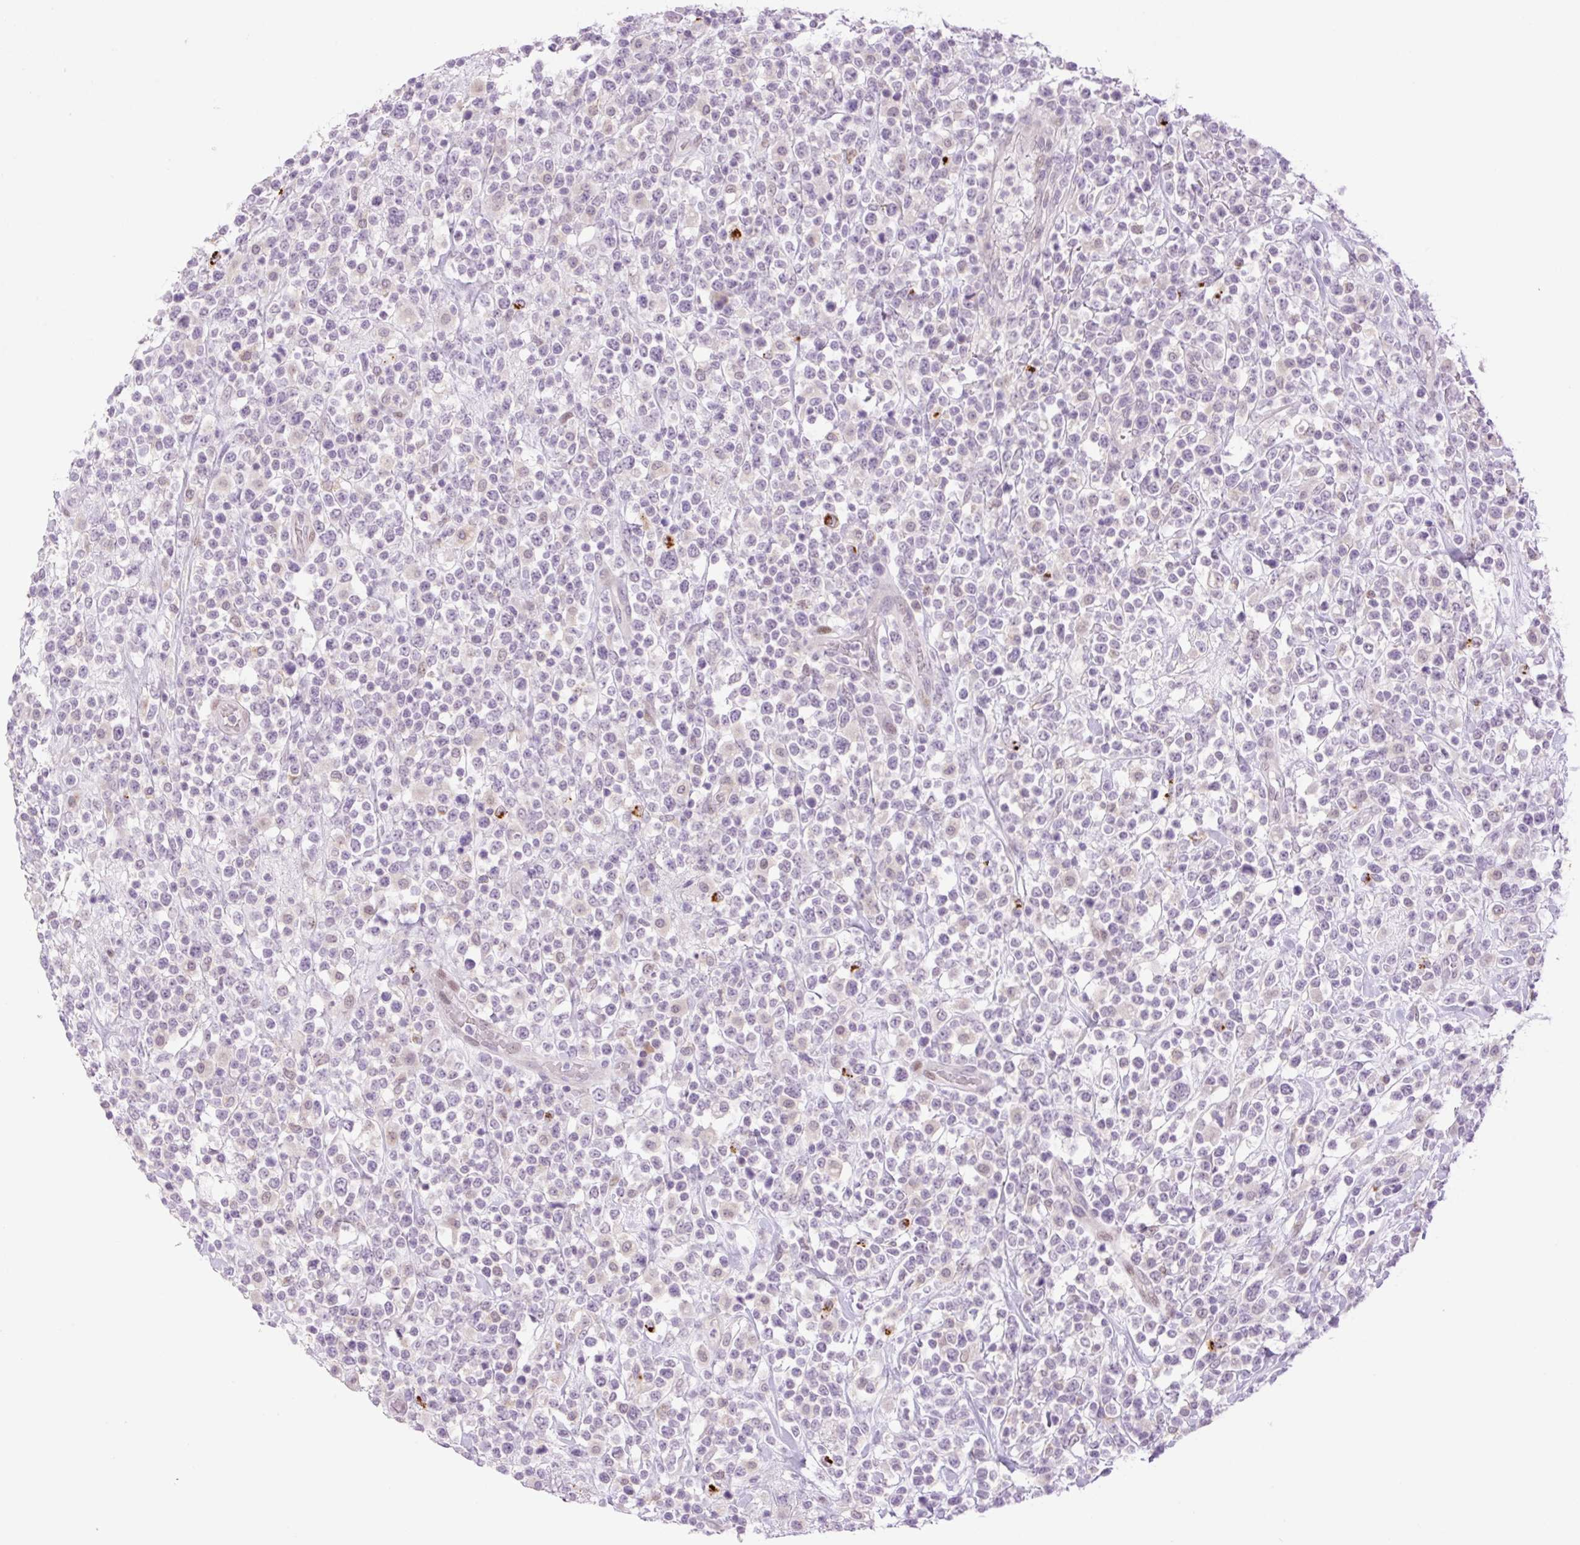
{"staining": {"intensity": "negative", "quantity": "none", "location": "none"}, "tissue": "lymphoma", "cell_type": "Tumor cells", "image_type": "cancer", "snomed": [{"axis": "morphology", "description": "Malignant lymphoma, non-Hodgkin's type, High grade"}, {"axis": "topography", "description": "Colon"}], "caption": "Immunohistochemistry (IHC) histopathology image of neoplastic tissue: lymphoma stained with DAB (3,3'-diaminobenzidine) displays no significant protein expression in tumor cells.", "gene": "SPRYD4", "patient": {"sex": "female", "age": 53}}